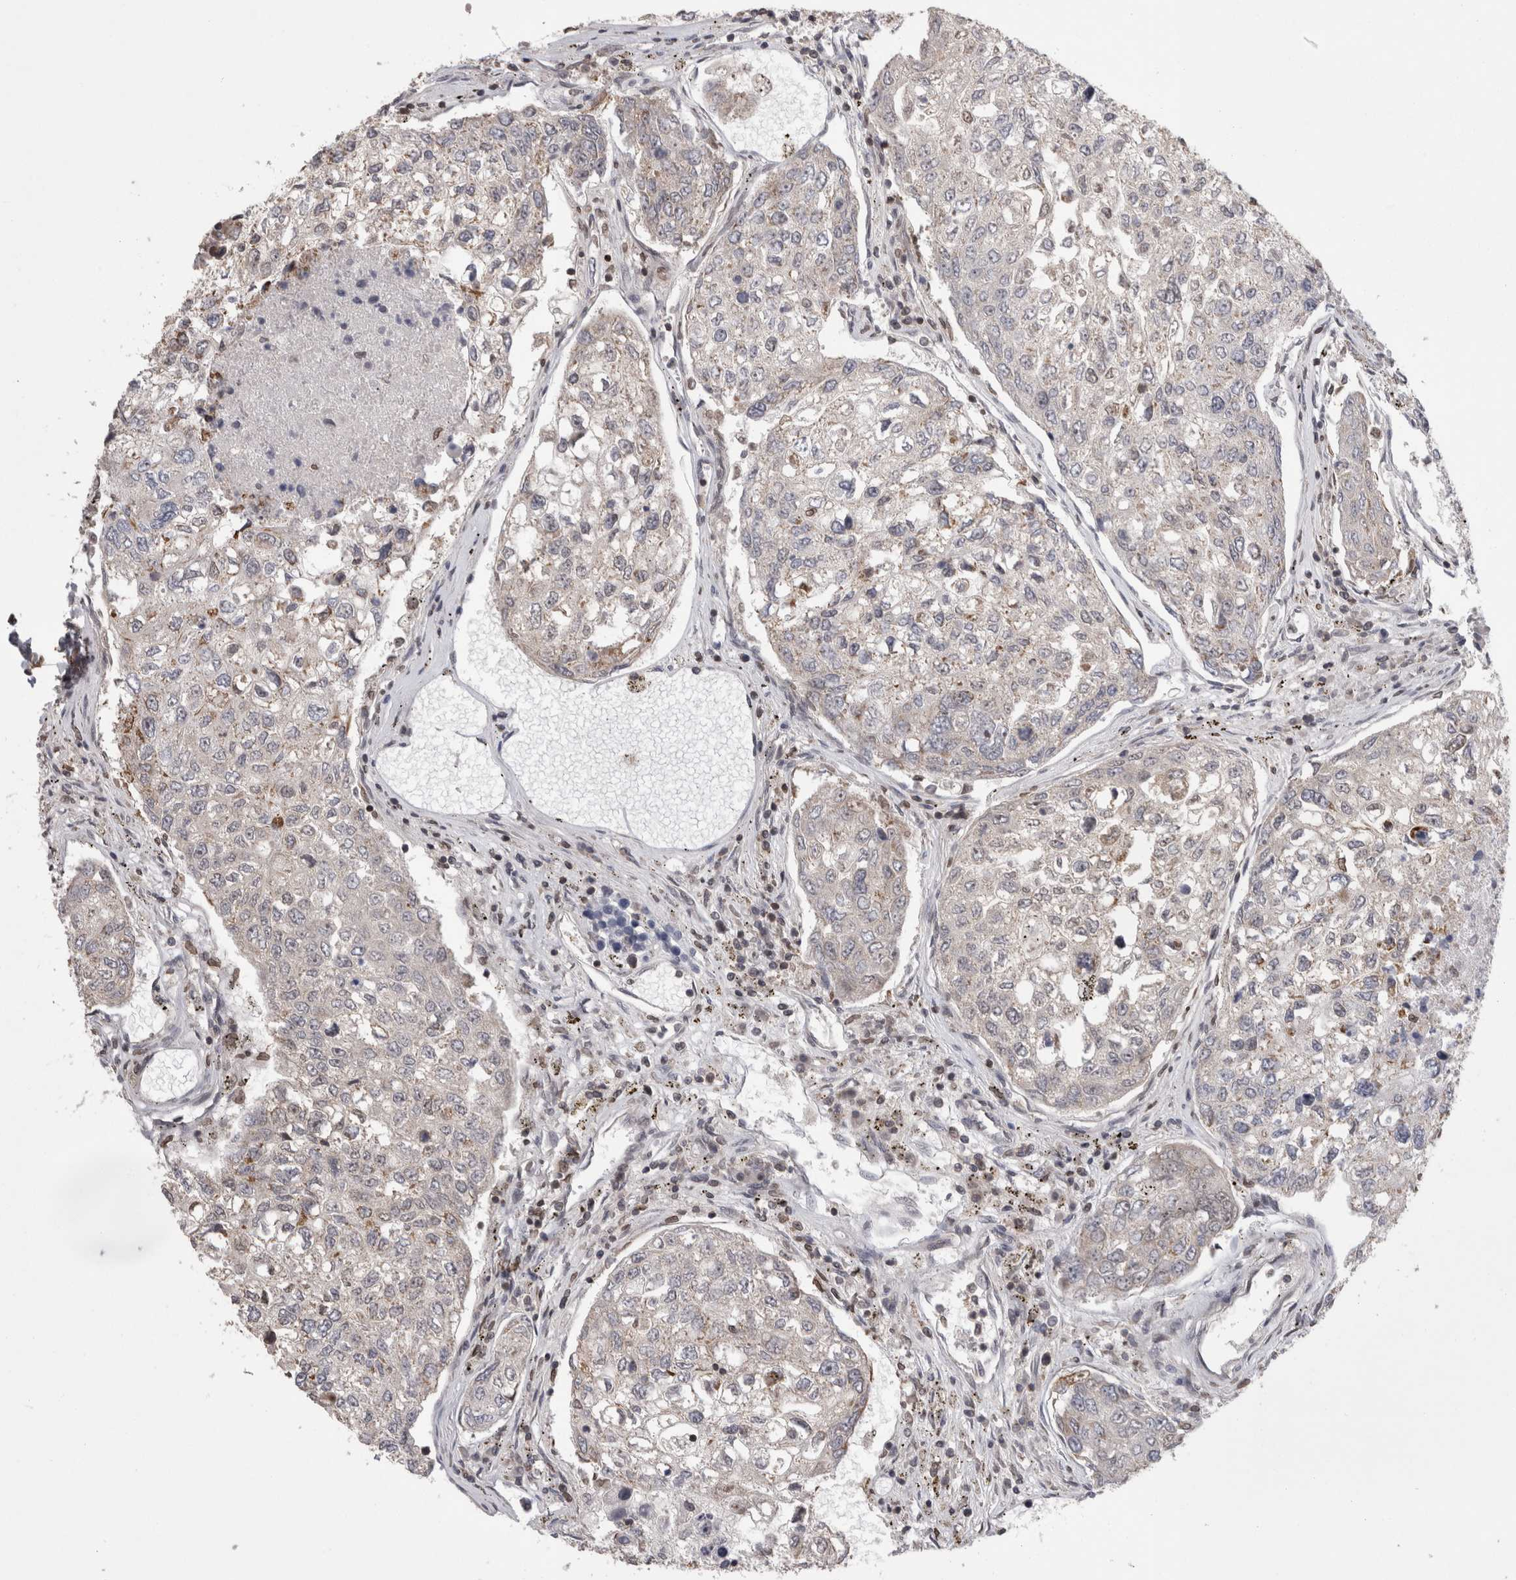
{"staining": {"intensity": "weak", "quantity": "<25%", "location": "cytoplasmic/membranous"}, "tissue": "urothelial cancer", "cell_type": "Tumor cells", "image_type": "cancer", "snomed": [{"axis": "morphology", "description": "Urothelial carcinoma, High grade"}, {"axis": "topography", "description": "Lymph node"}, {"axis": "topography", "description": "Urinary bladder"}], "caption": "Tumor cells show no significant protein staining in urothelial carcinoma (high-grade). The staining is performed using DAB (3,3'-diaminobenzidine) brown chromogen with nuclei counter-stained in using hematoxylin.", "gene": "DARS2", "patient": {"sex": "male", "age": 51}}